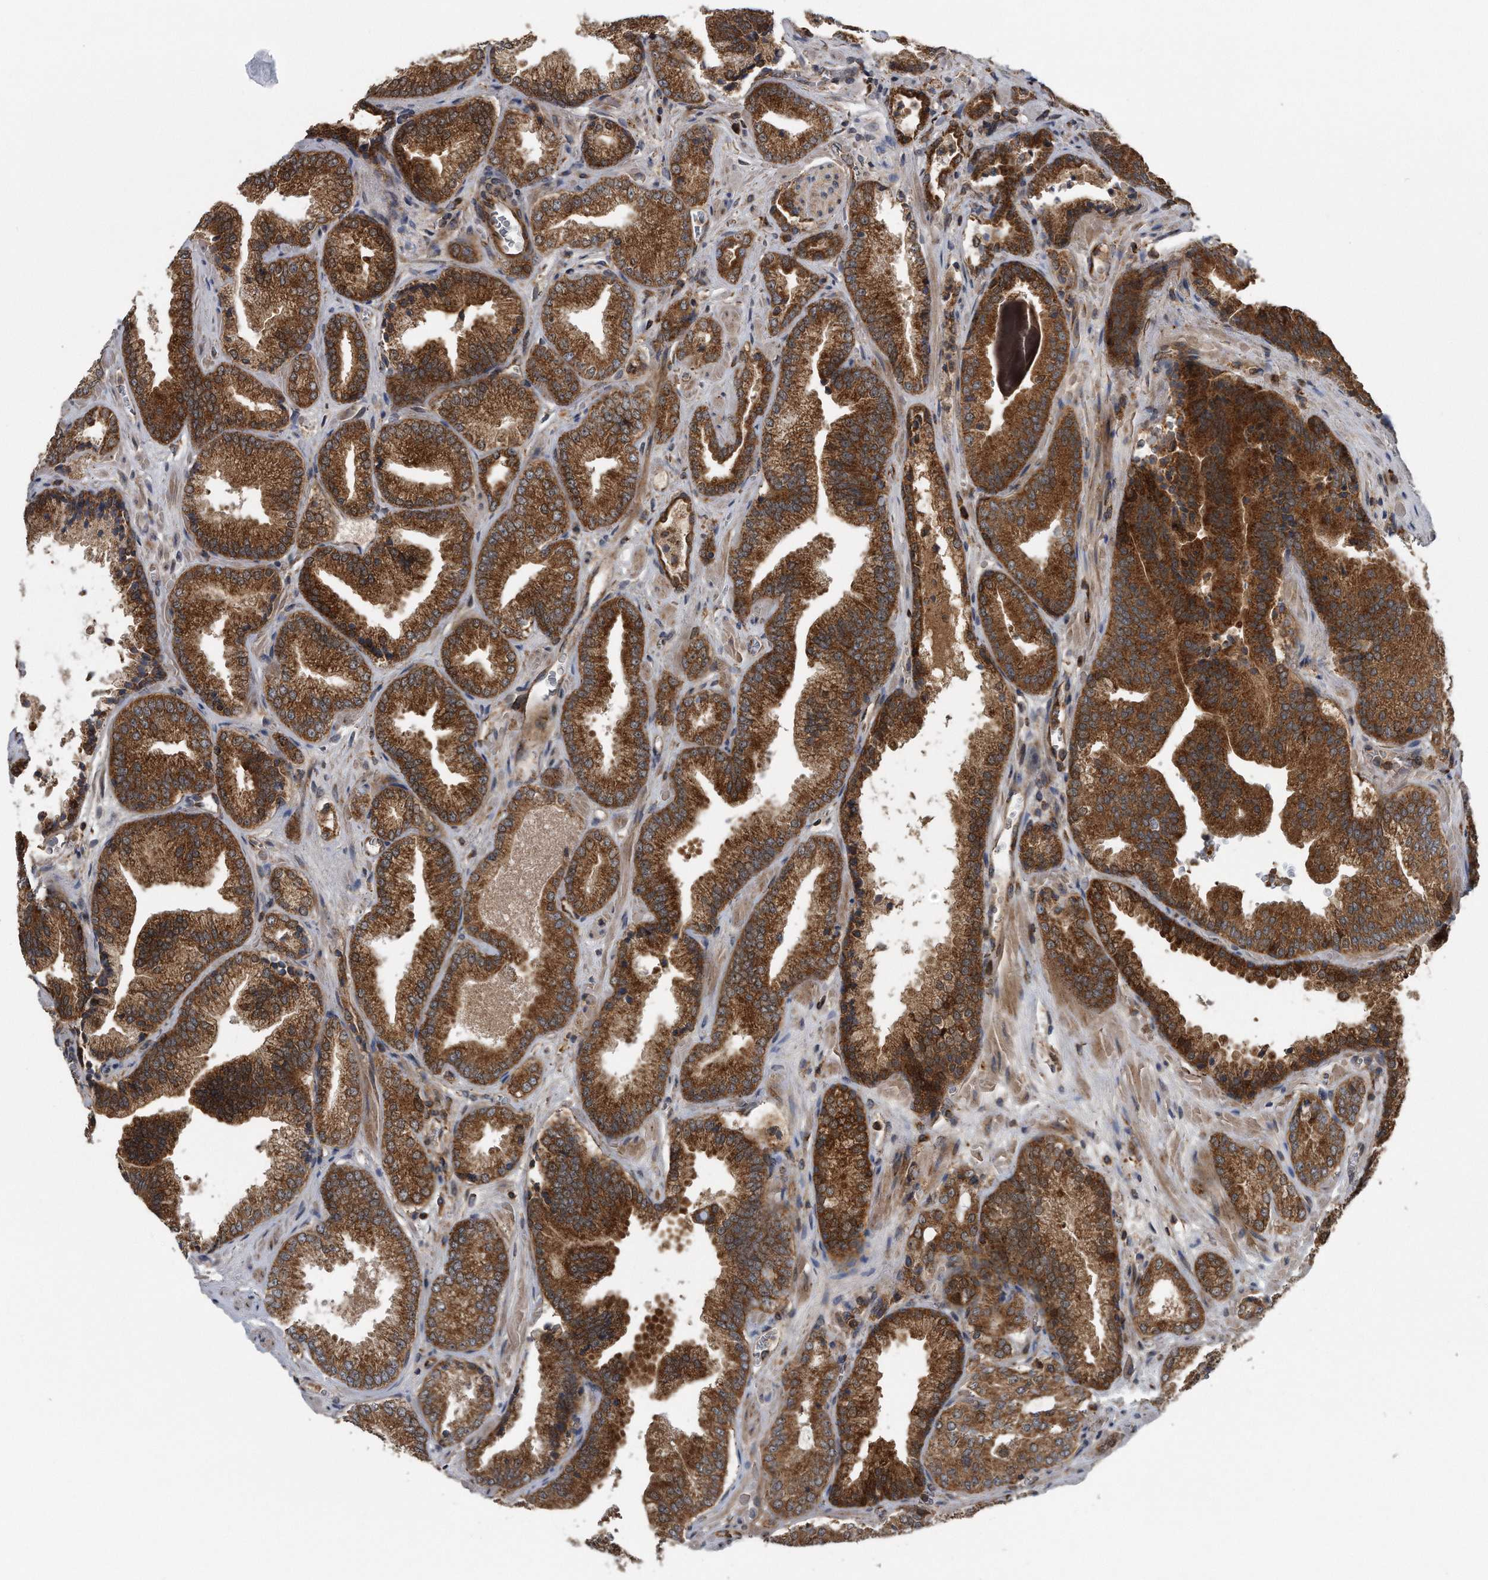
{"staining": {"intensity": "strong", "quantity": ">75%", "location": "cytoplasmic/membranous"}, "tissue": "prostate cancer", "cell_type": "Tumor cells", "image_type": "cancer", "snomed": [{"axis": "morphology", "description": "Adenocarcinoma, Low grade"}, {"axis": "topography", "description": "Prostate"}], "caption": "The photomicrograph shows staining of prostate cancer, revealing strong cytoplasmic/membranous protein expression (brown color) within tumor cells. Ihc stains the protein of interest in brown and the nuclei are stained blue.", "gene": "ALPK2", "patient": {"sex": "male", "age": 62}}